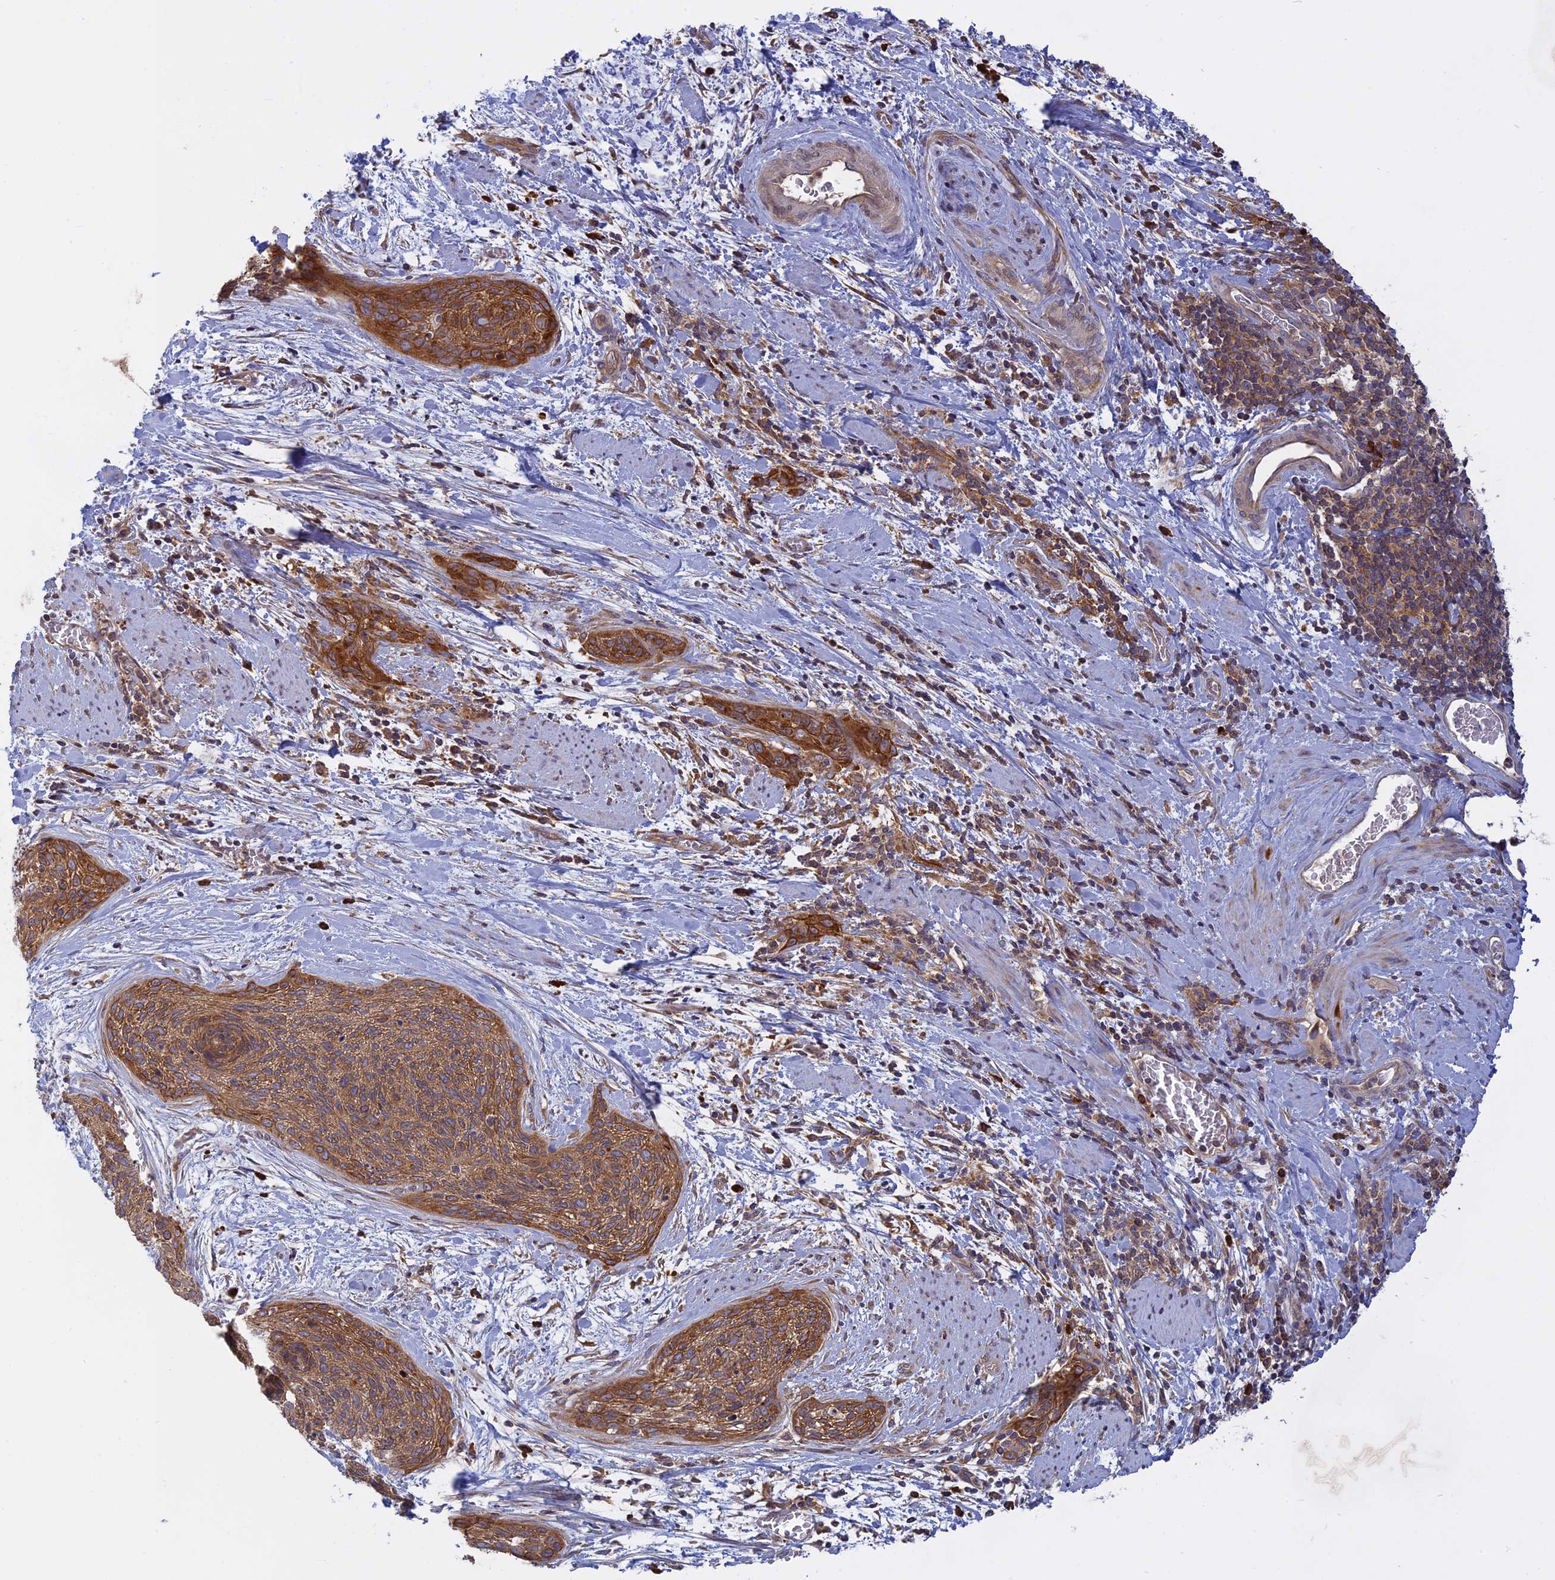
{"staining": {"intensity": "moderate", "quantity": ">75%", "location": "cytoplasmic/membranous"}, "tissue": "cervical cancer", "cell_type": "Tumor cells", "image_type": "cancer", "snomed": [{"axis": "morphology", "description": "Squamous cell carcinoma, NOS"}, {"axis": "topography", "description": "Cervix"}], "caption": "A high-resolution micrograph shows immunohistochemistry (IHC) staining of cervical cancer, which demonstrates moderate cytoplasmic/membranous positivity in about >75% of tumor cells.", "gene": "TMEM208", "patient": {"sex": "female", "age": 55}}